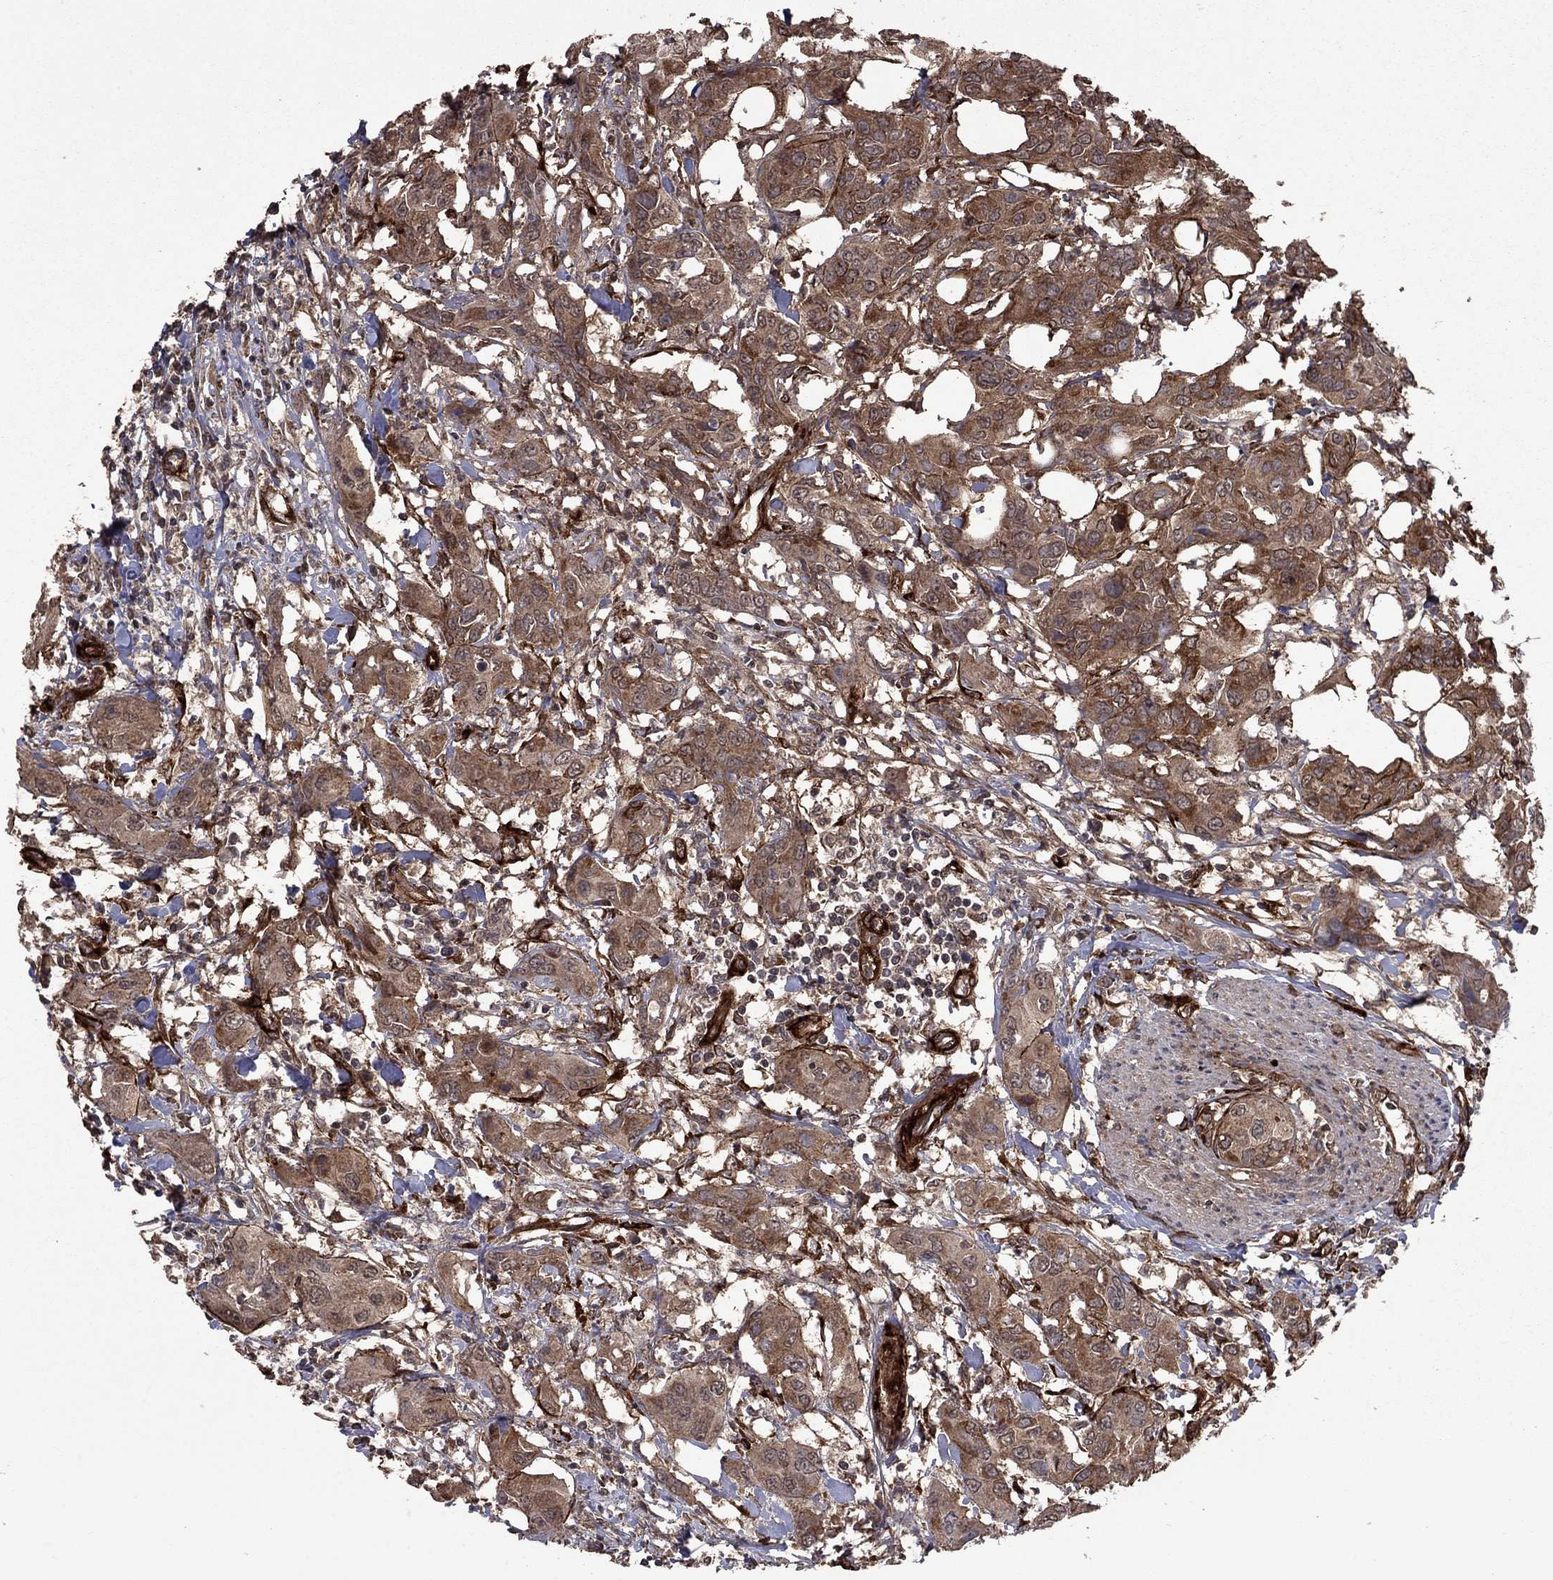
{"staining": {"intensity": "moderate", "quantity": "25%-75%", "location": "cytoplasmic/membranous"}, "tissue": "urothelial cancer", "cell_type": "Tumor cells", "image_type": "cancer", "snomed": [{"axis": "morphology", "description": "Urothelial carcinoma, NOS"}, {"axis": "morphology", "description": "Urothelial carcinoma, High grade"}, {"axis": "topography", "description": "Urinary bladder"}], "caption": "Immunohistochemistry micrograph of neoplastic tissue: urothelial cancer stained using immunohistochemistry (IHC) displays medium levels of moderate protein expression localized specifically in the cytoplasmic/membranous of tumor cells, appearing as a cytoplasmic/membranous brown color.", "gene": "COL18A1", "patient": {"sex": "male", "age": 63}}